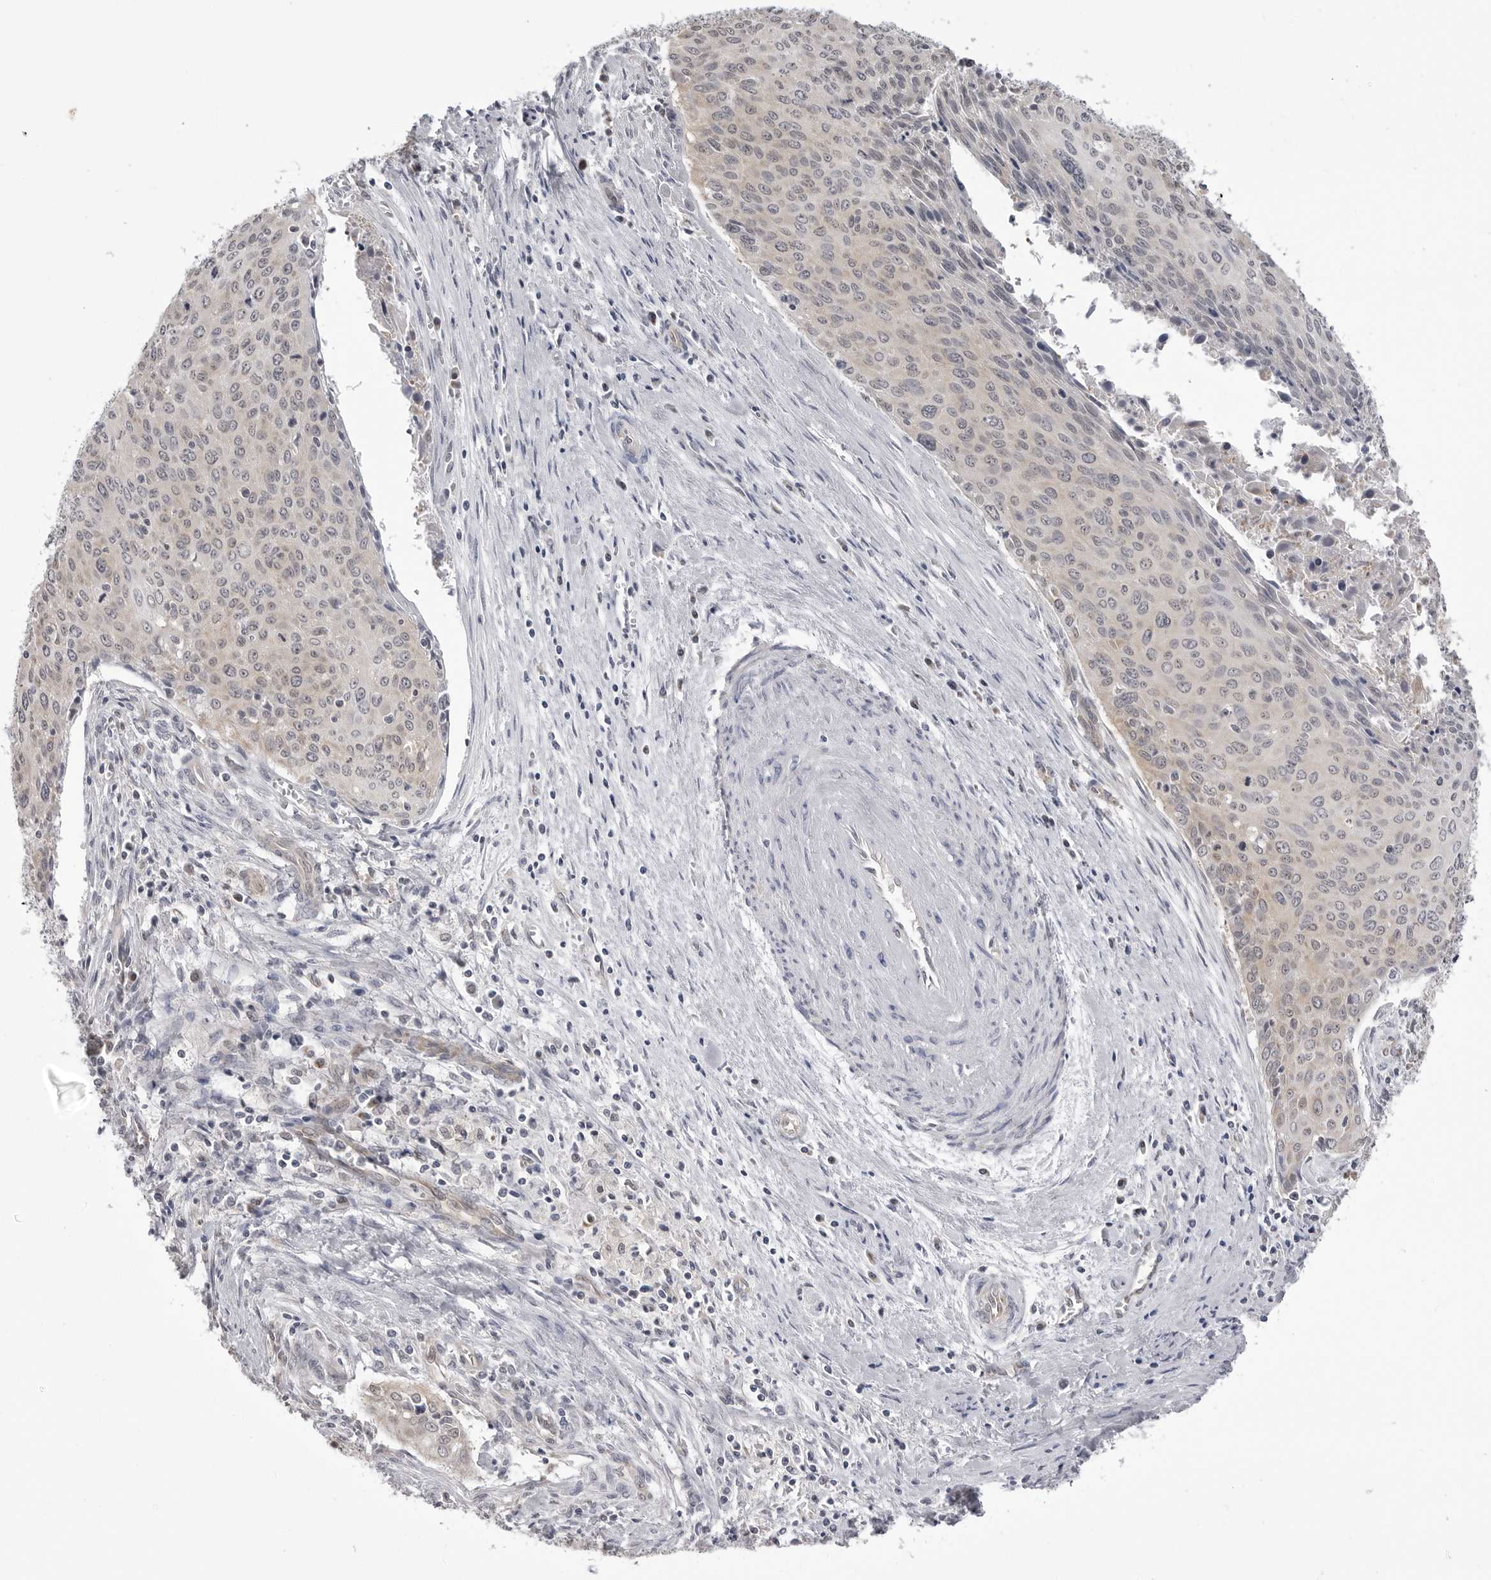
{"staining": {"intensity": "negative", "quantity": "none", "location": "none"}, "tissue": "cervical cancer", "cell_type": "Tumor cells", "image_type": "cancer", "snomed": [{"axis": "morphology", "description": "Squamous cell carcinoma, NOS"}, {"axis": "topography", "description": "Cervix"}], "caption": "This is an immunohistochemistry (IHC) micrograph of human cervical cancer. There is no positivity in tumor cells.", "gene": "FH", "patient": {"sex": "female", "age": 55}}